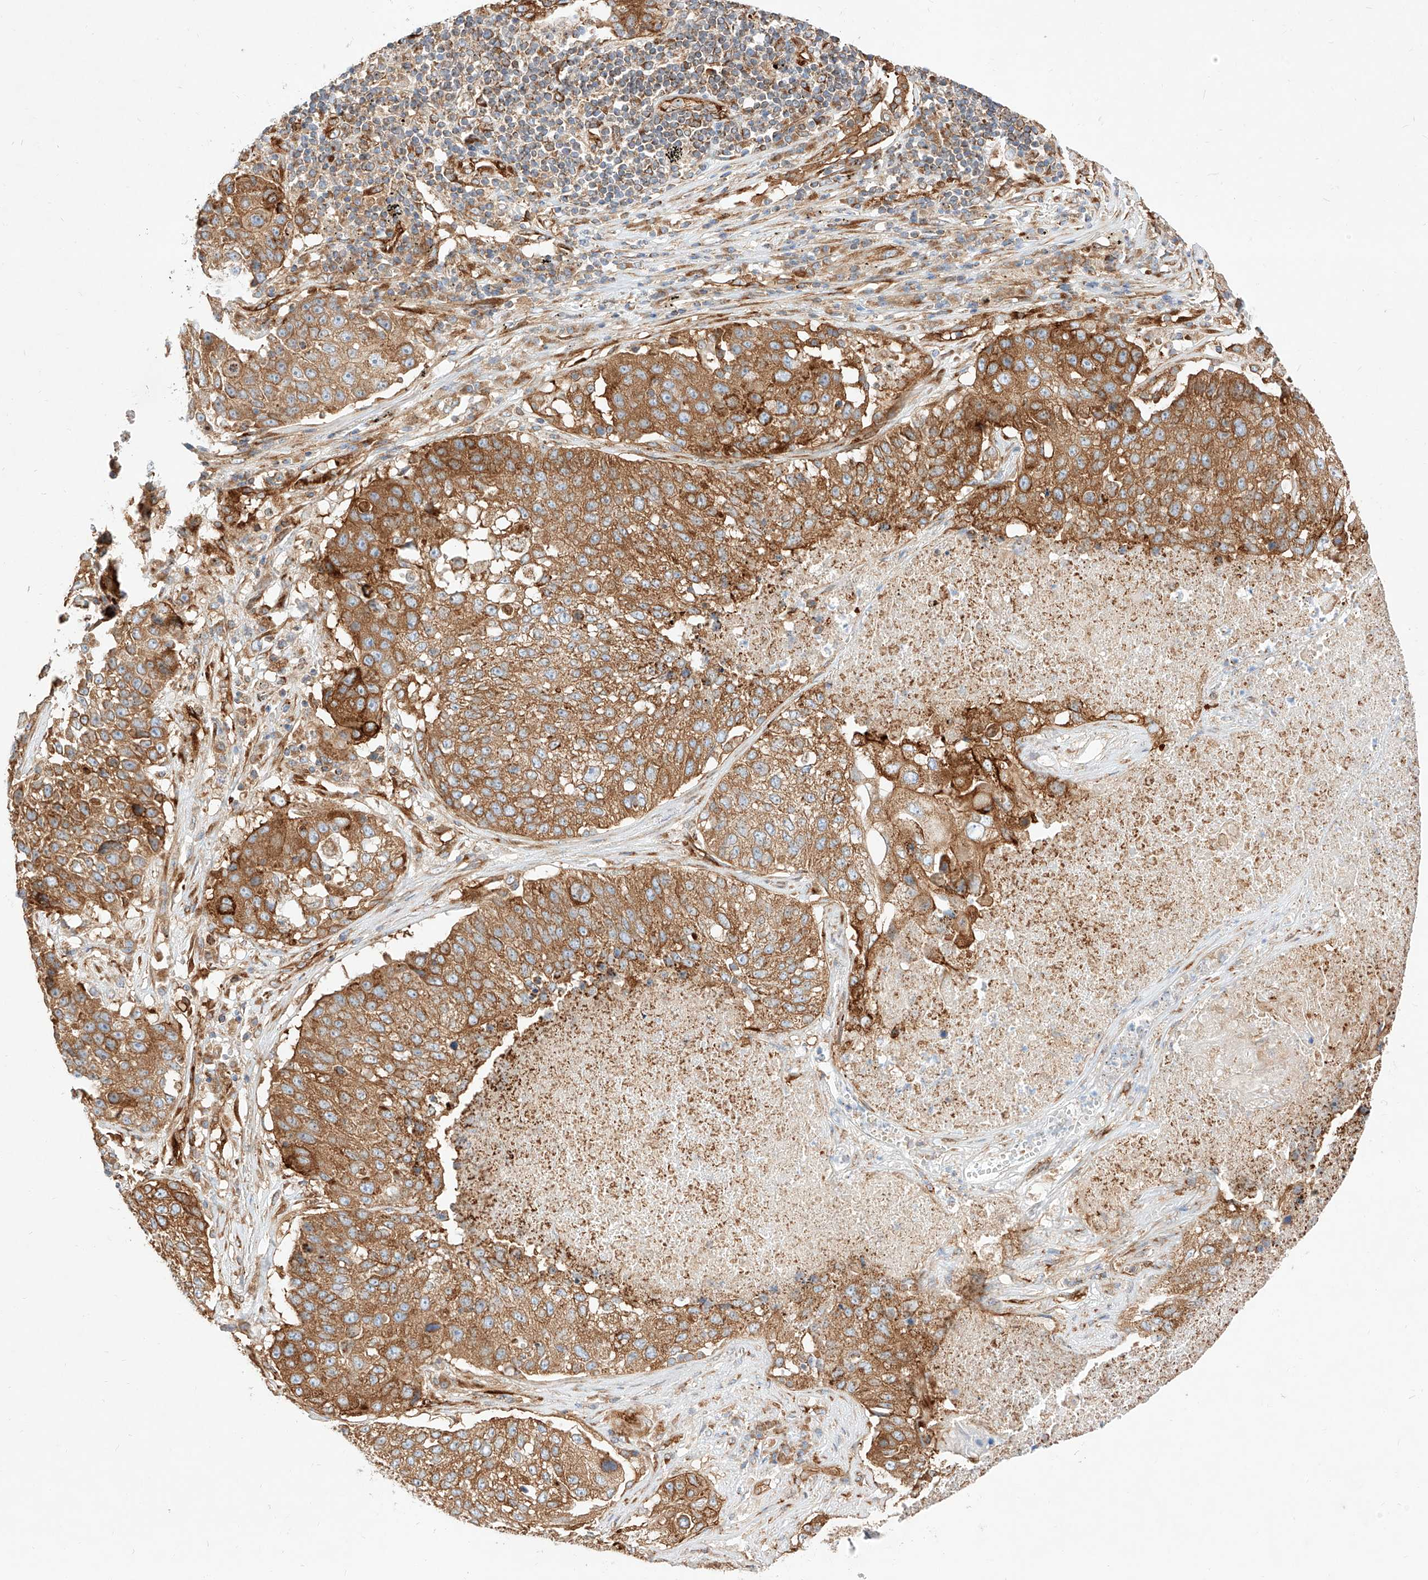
{"staining": {"intensity": "strong", "quantity": ">75%", "location": "cytoplasmic/membranous"}, "tissue": "lung cancer", "cell_type": "Tumor cells", "image_type": "cancer", "snomed": [{"axis": "morphology", "description": "Squamous cell carcinoma, NOS"}, {"axis": "topography", "description": "Lung"}], "caption": "This histopathology image exhibits immunohistochemistry staining of human lung cancer (squamous cell carcinoma), with high strong cytoplasmic/membranous positivity in approximately >75% of tumor cells.", "gene": "CSGALNACT2", "patient": {"sex": "male", "age": 61}}